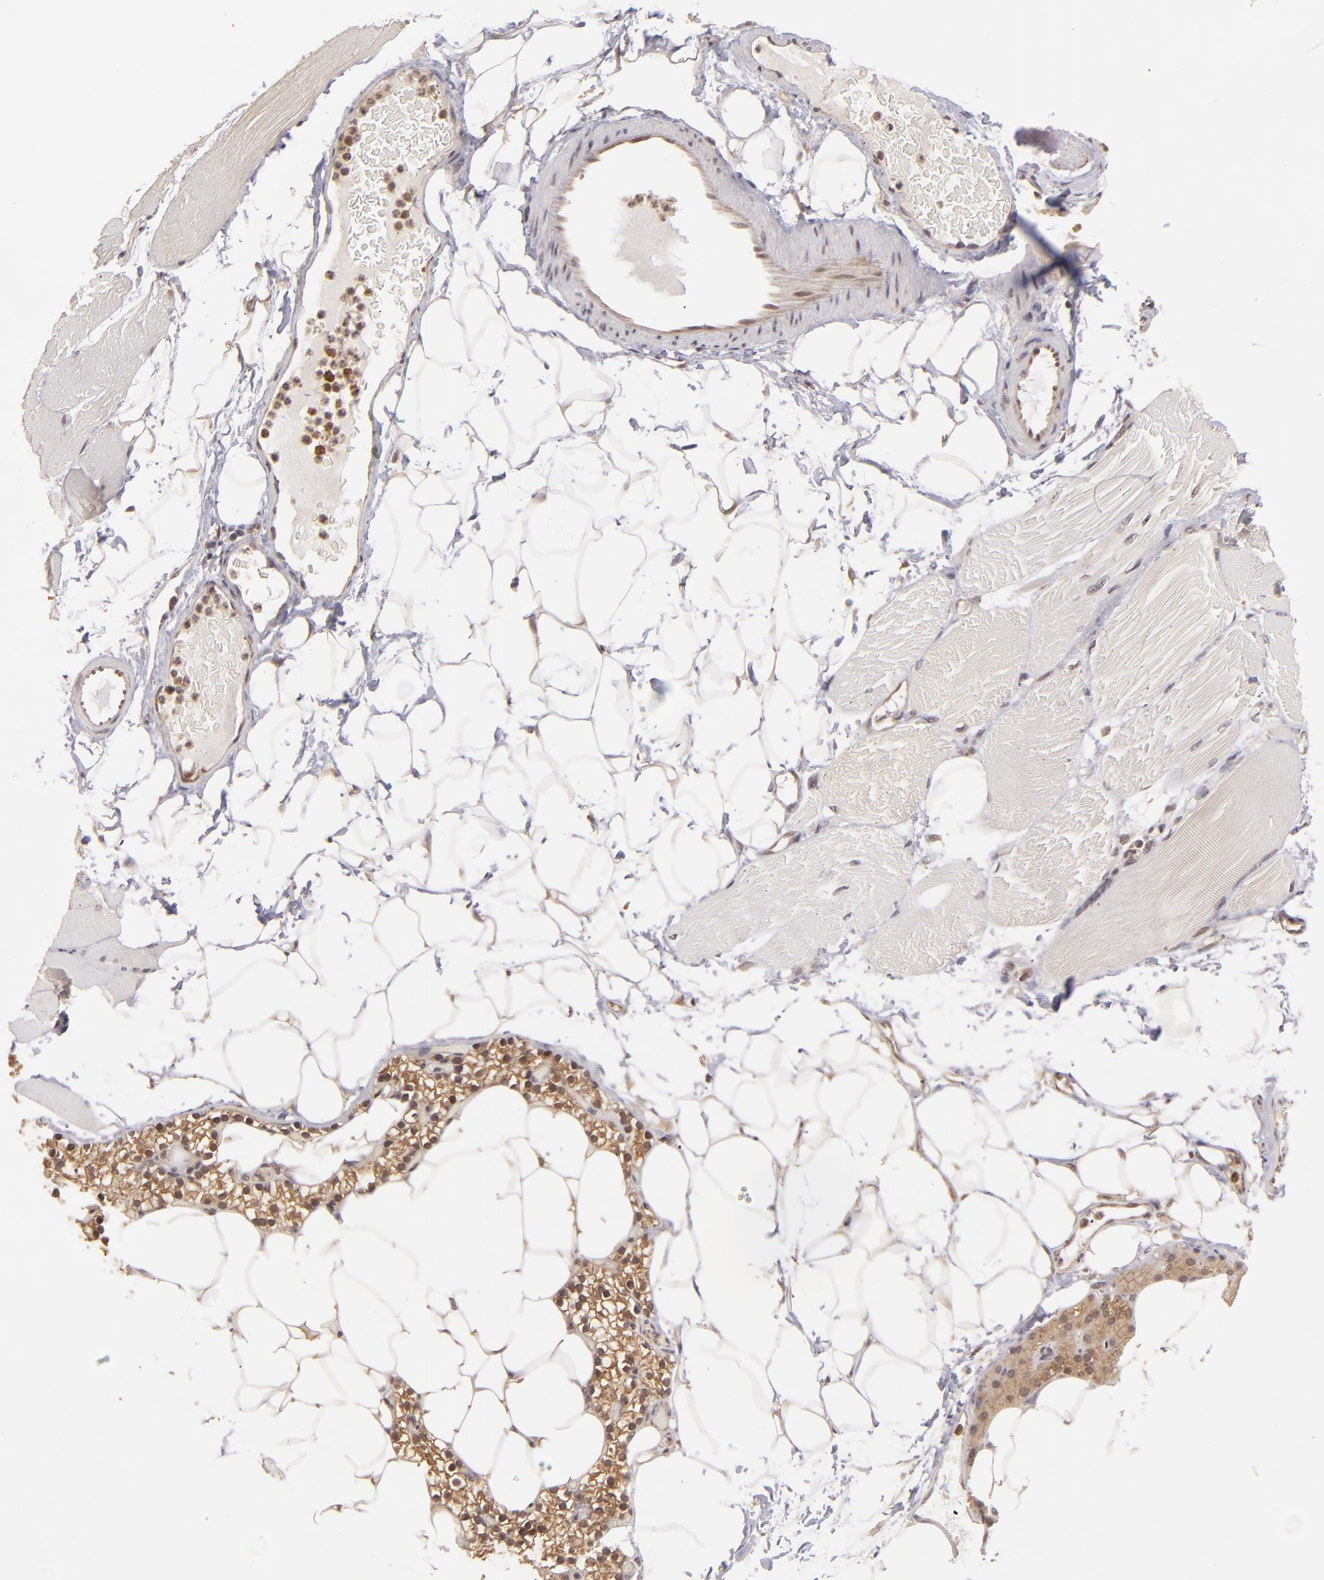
{"staining": {"intensity": "negative", "quantity": "none", "location": "none"}, "tissue": "skeletal muscle", "cell_type": "Myocytes", "image_type": "normal", "snomed": [{"axis": "morphology", "description": "Normal tissue, NOS"}, {"axis": "topography", "description": "Skeletal muscle"}, {"axis": "topography", "description": "Parathyroid gland"}], "caption": "A high-resolution image shows immunohistochemistry (IHC) staining of unremarkable skeletal muscle, which shows no significant staining in myocytes.", "gene": "MAPK3", "patient": {"sex": "female", "age": 37}}